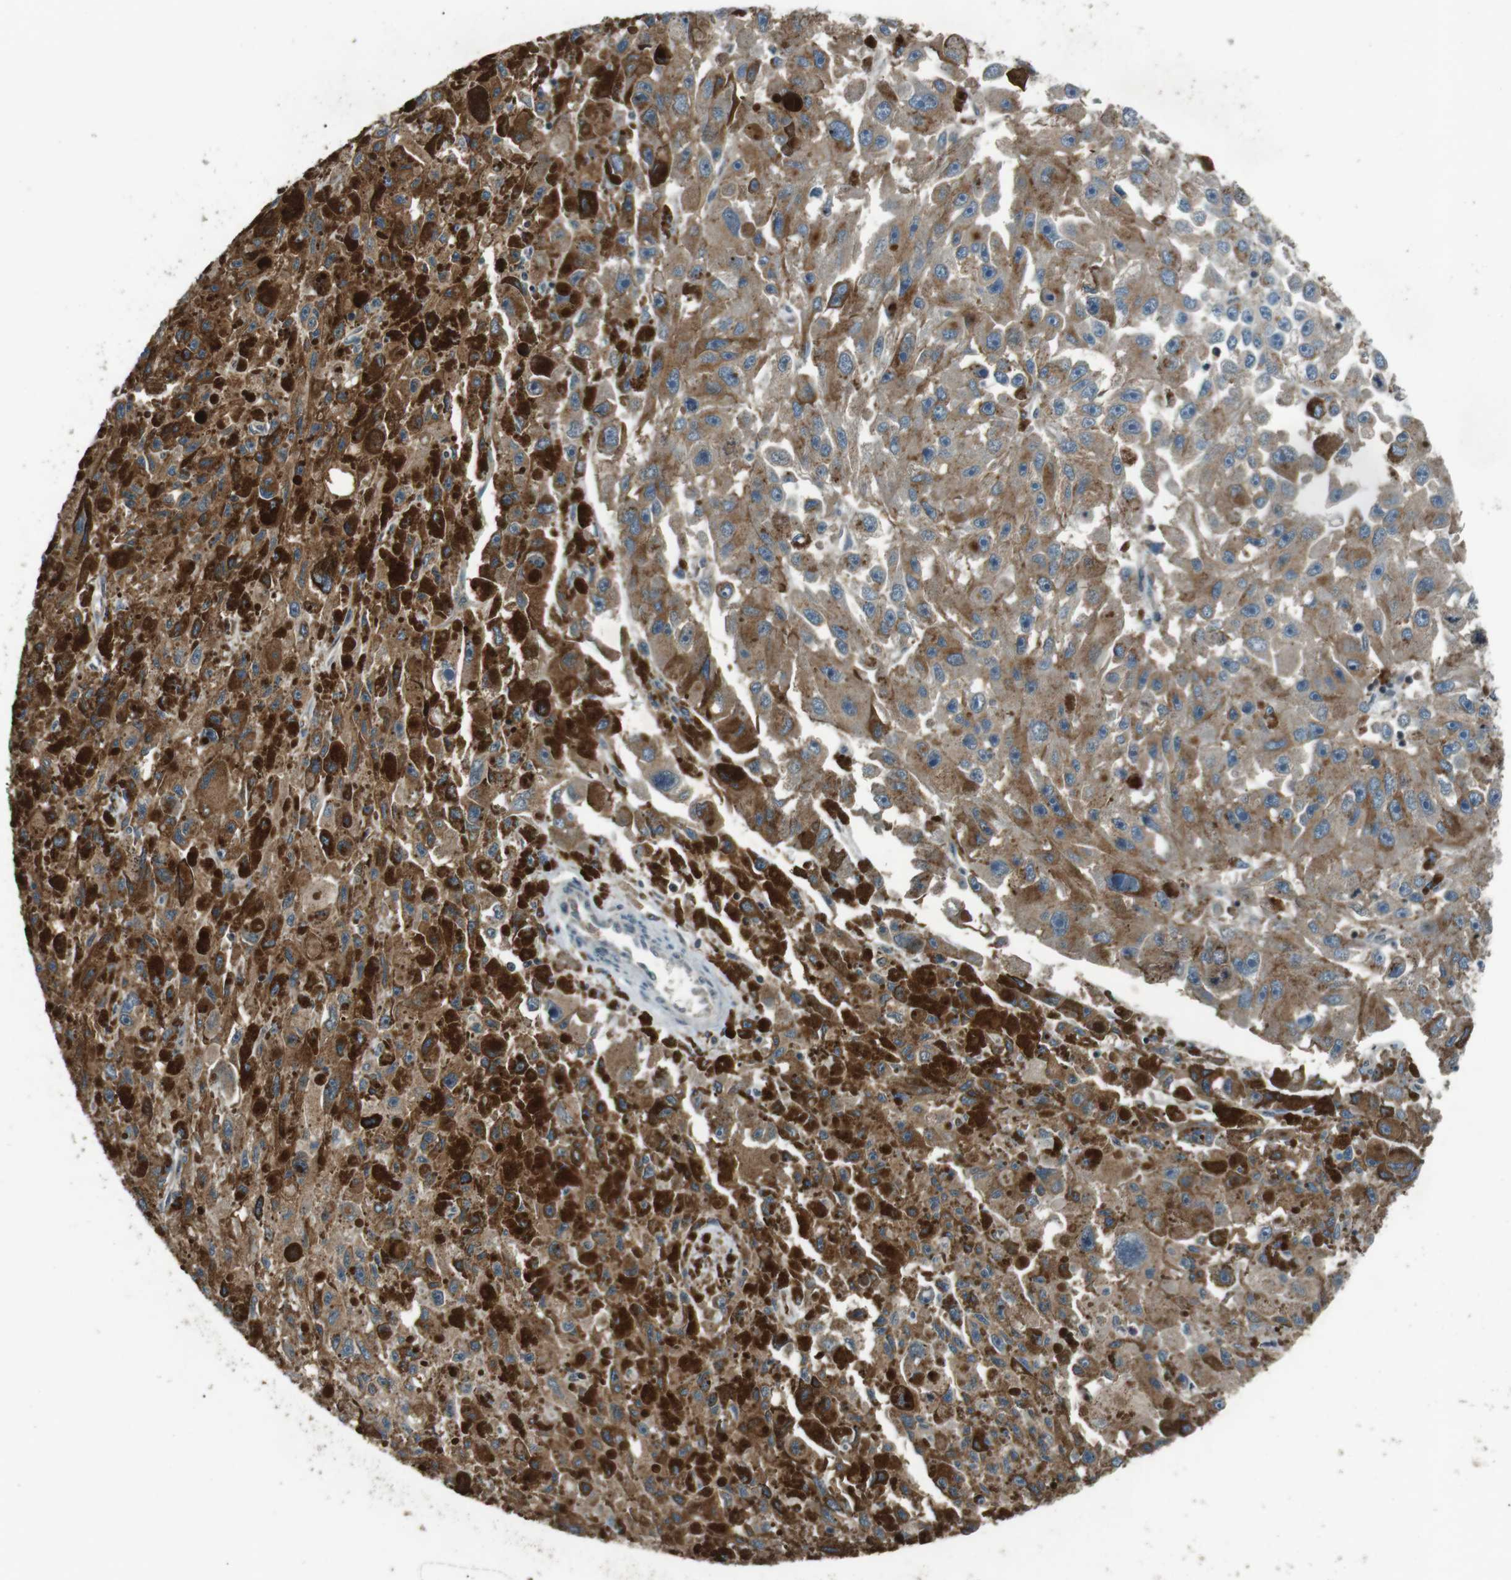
{"staining": {"intensity": "moderate", "quantity": ">75%", "location": "cytoplasmic/membranous"}, "tissue": "melanoma", "cell_type": "Tumor cells", "image_type": "cancer", "snomed": [{"axis": "morphology", "description": "Malignant melanoma, NOS"}, {"axis": "topography", "description": "Skin"}], "caption": "Immunohistochemical staining of human malignant melanoma shows medium levels of moderate cytoplasmic/membranous protein expression in about >75% of tumor cells.", "gene": "NEK7", "patient": {"sex": "female", "age": 104}}